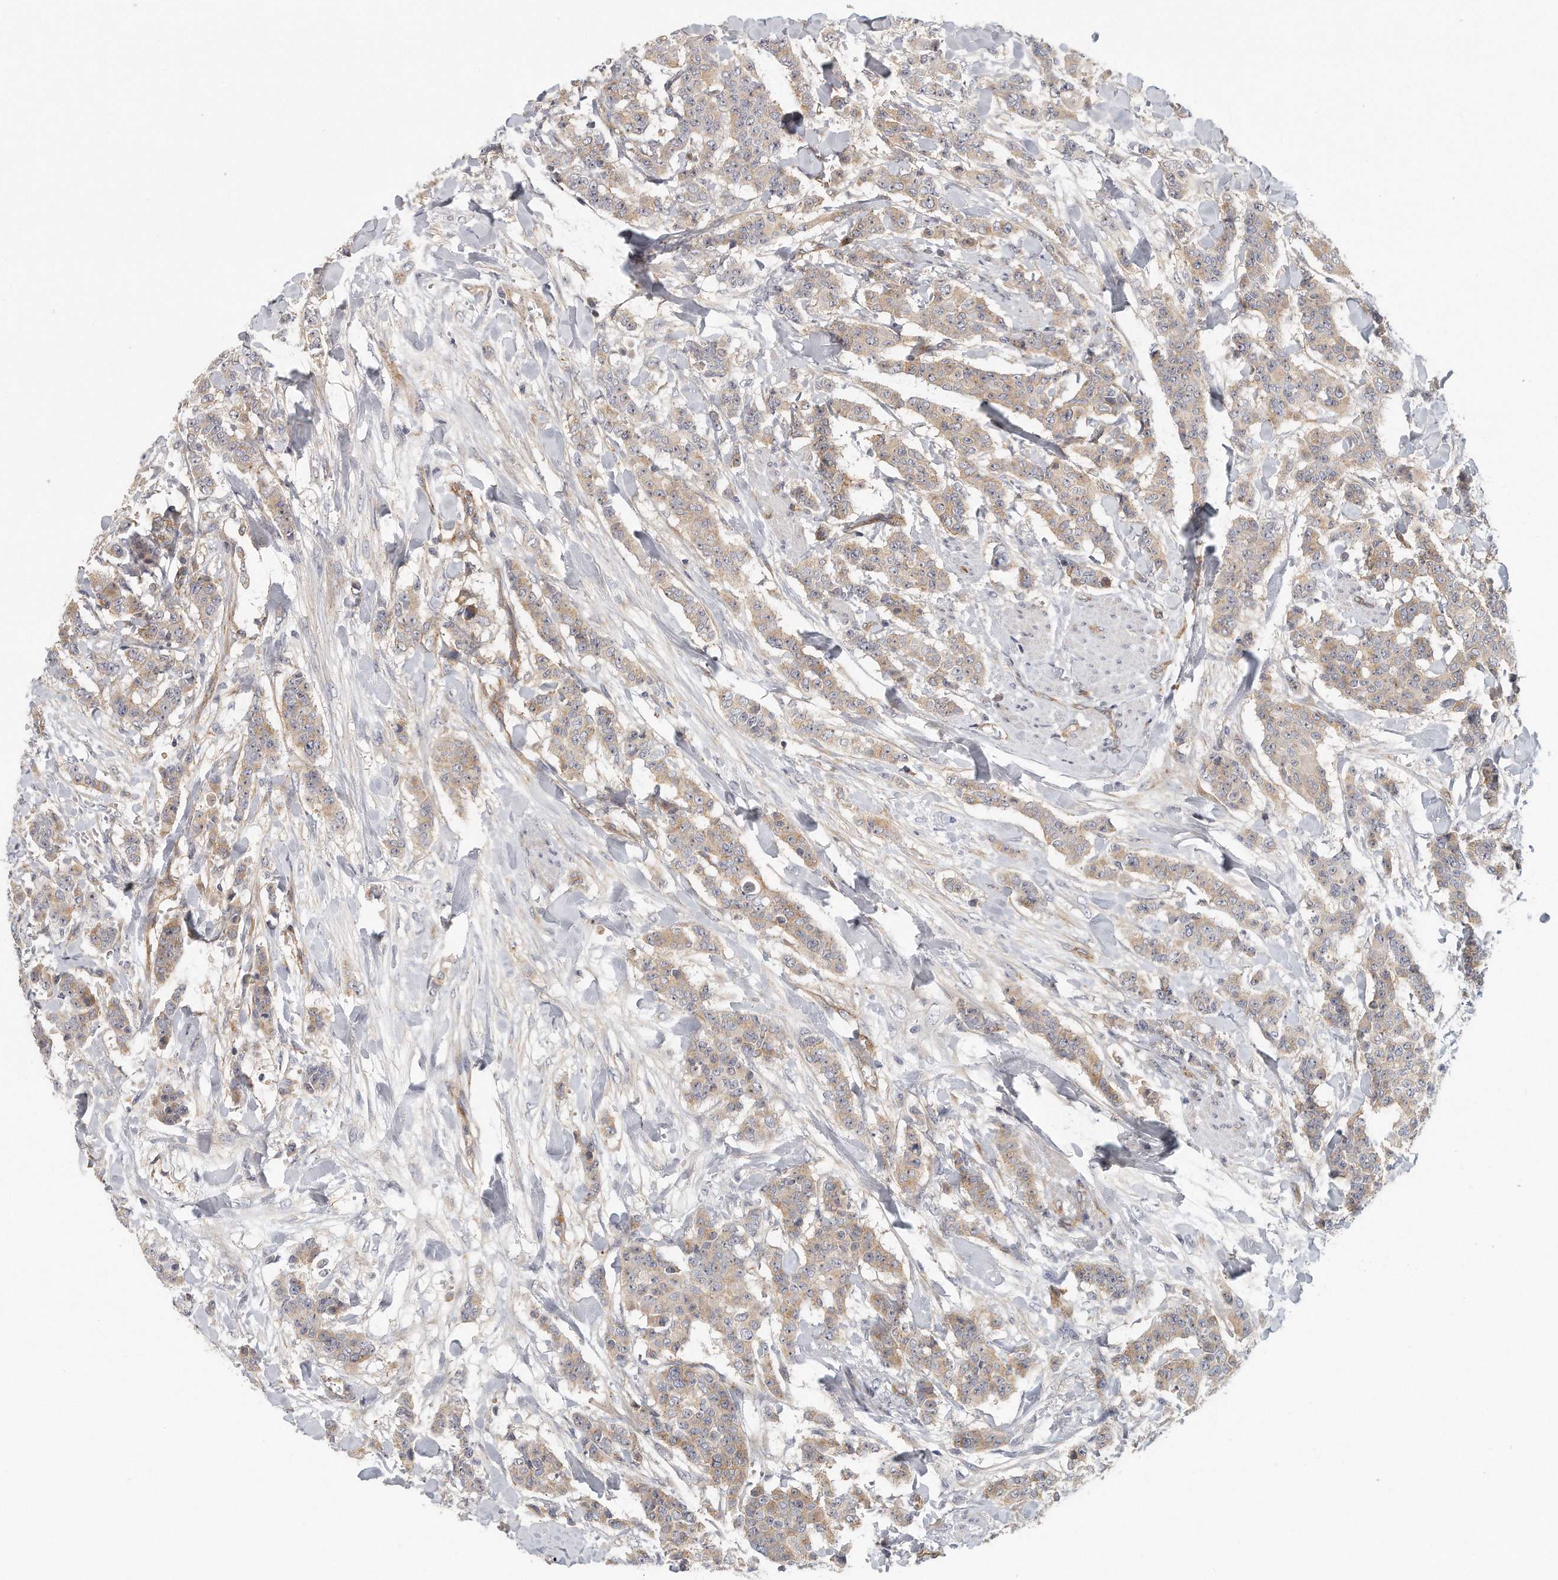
{"staining": {"intensity": "weak", "quantity": ">75%", "location": "cytoplasmic/membranous"}, "tissue": "breast cancer", "cell_type": "Tumor cells", "image_type": "cancer", "snomed": [{"axis": "morphology", "description": "Duct carcinoma"}, {"axis": "topography", "description": "Breast"}], "caption": "Immunohistochemistry image of breast intraductal carcinoma stained for a protein (brown), which demonstrates low levels of weak cytoplasmic/membranous positivity in approximately >75% of tumor cells.", "gene": "MTERF4", "patient": {"sex": "female", "age": 40}}